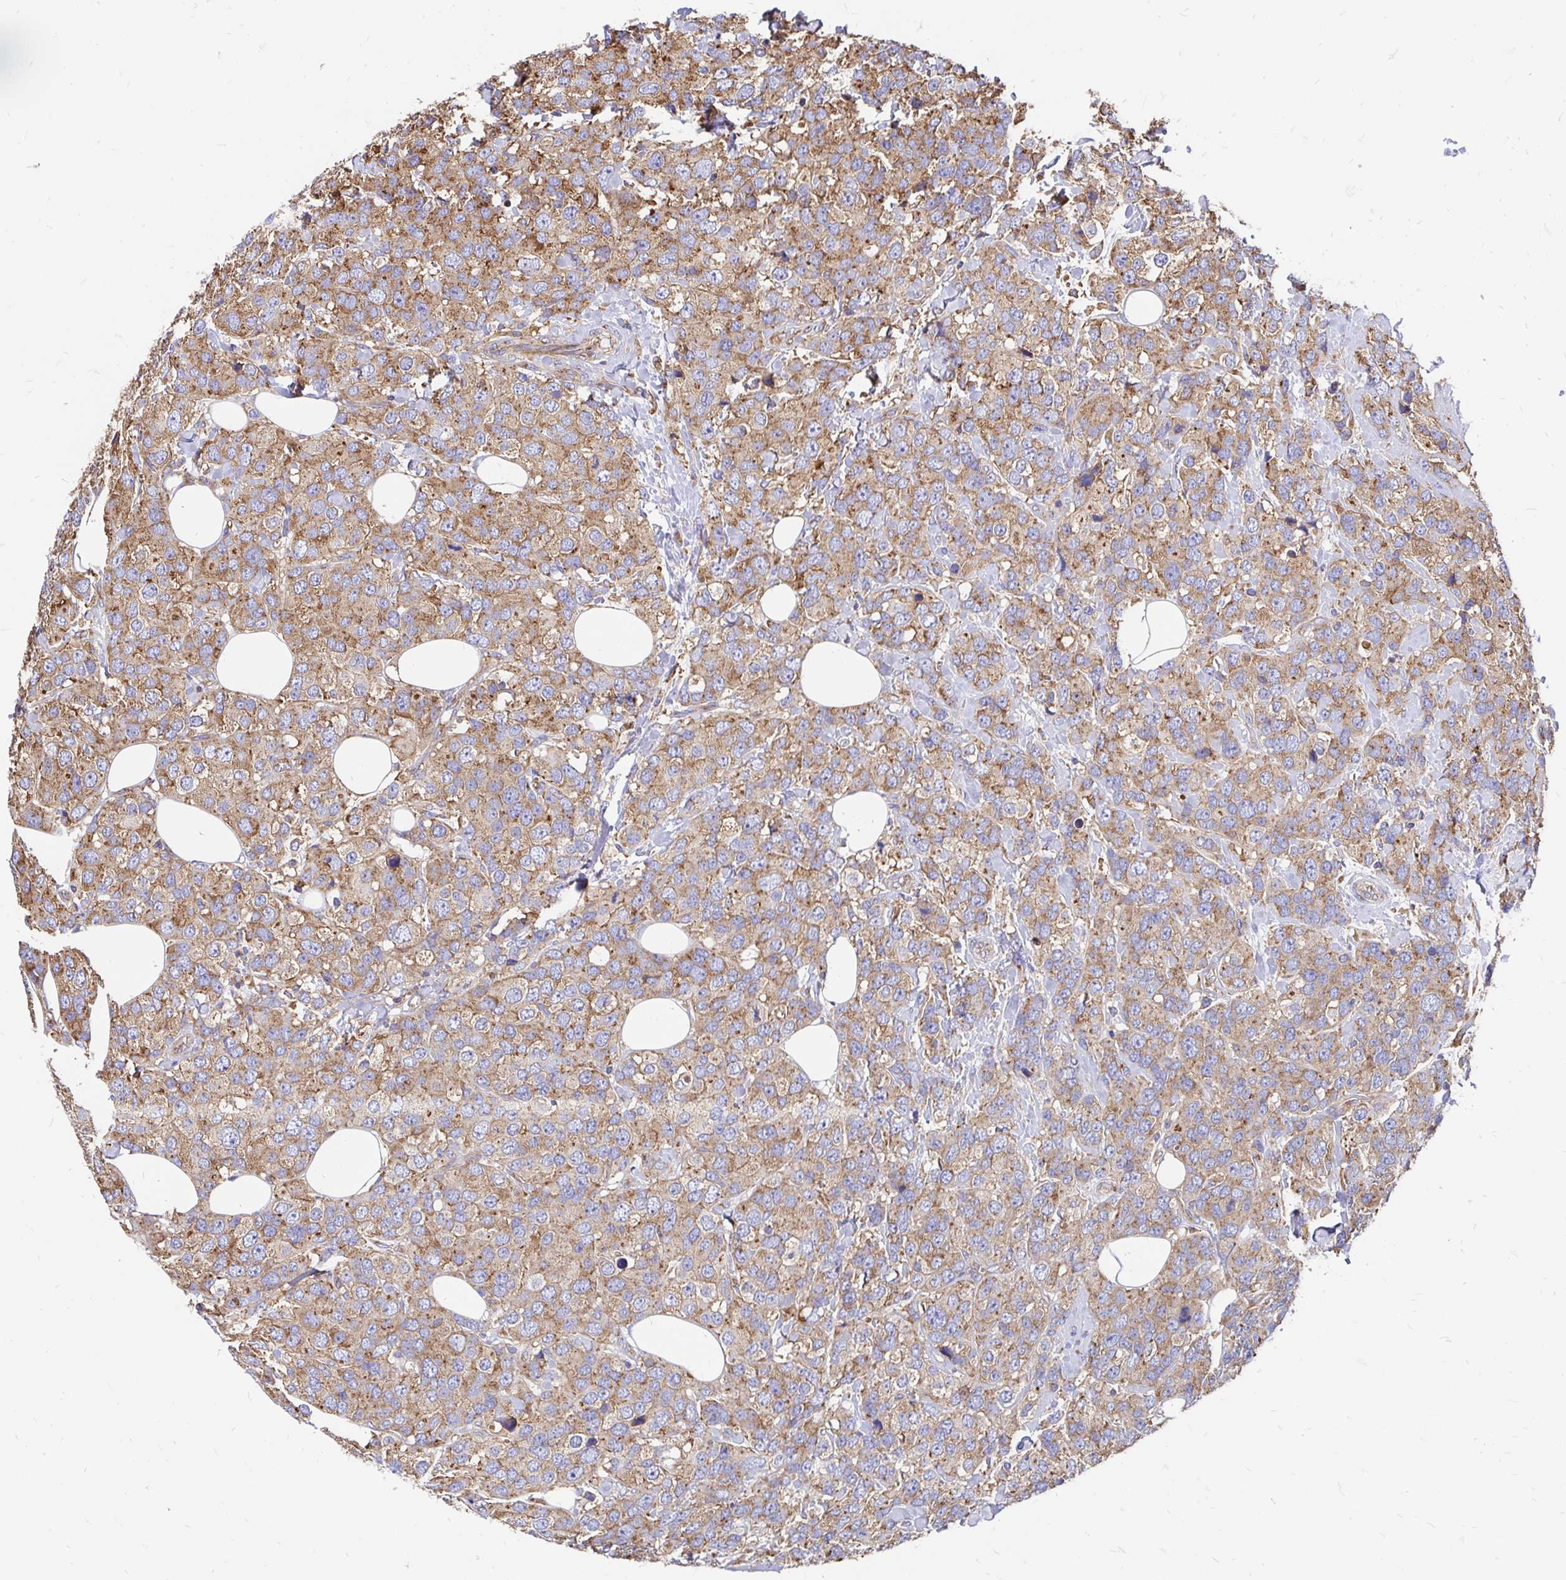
{"staining": {"intensity": "moderate", "quantity": ">75%", "location": "cytoplasmic/membranous"}, "tissue": "breast cancer", "cell_type": "Tumor cells", "image_type": "cancer", "snomed": [{"axis": "morphology", "description": "Lobular carcinoma"}, {"axis": "topography", "description": "Breast"}], "caption": "Immunohistochemical staining of human lobular carcinoma (breast) demonstrates moderate cytoplasmic/membranous protein positivity in about >75% of tumor cells.", "gene": "CLTC", "patient": {"sex": "female", "age": 59}}